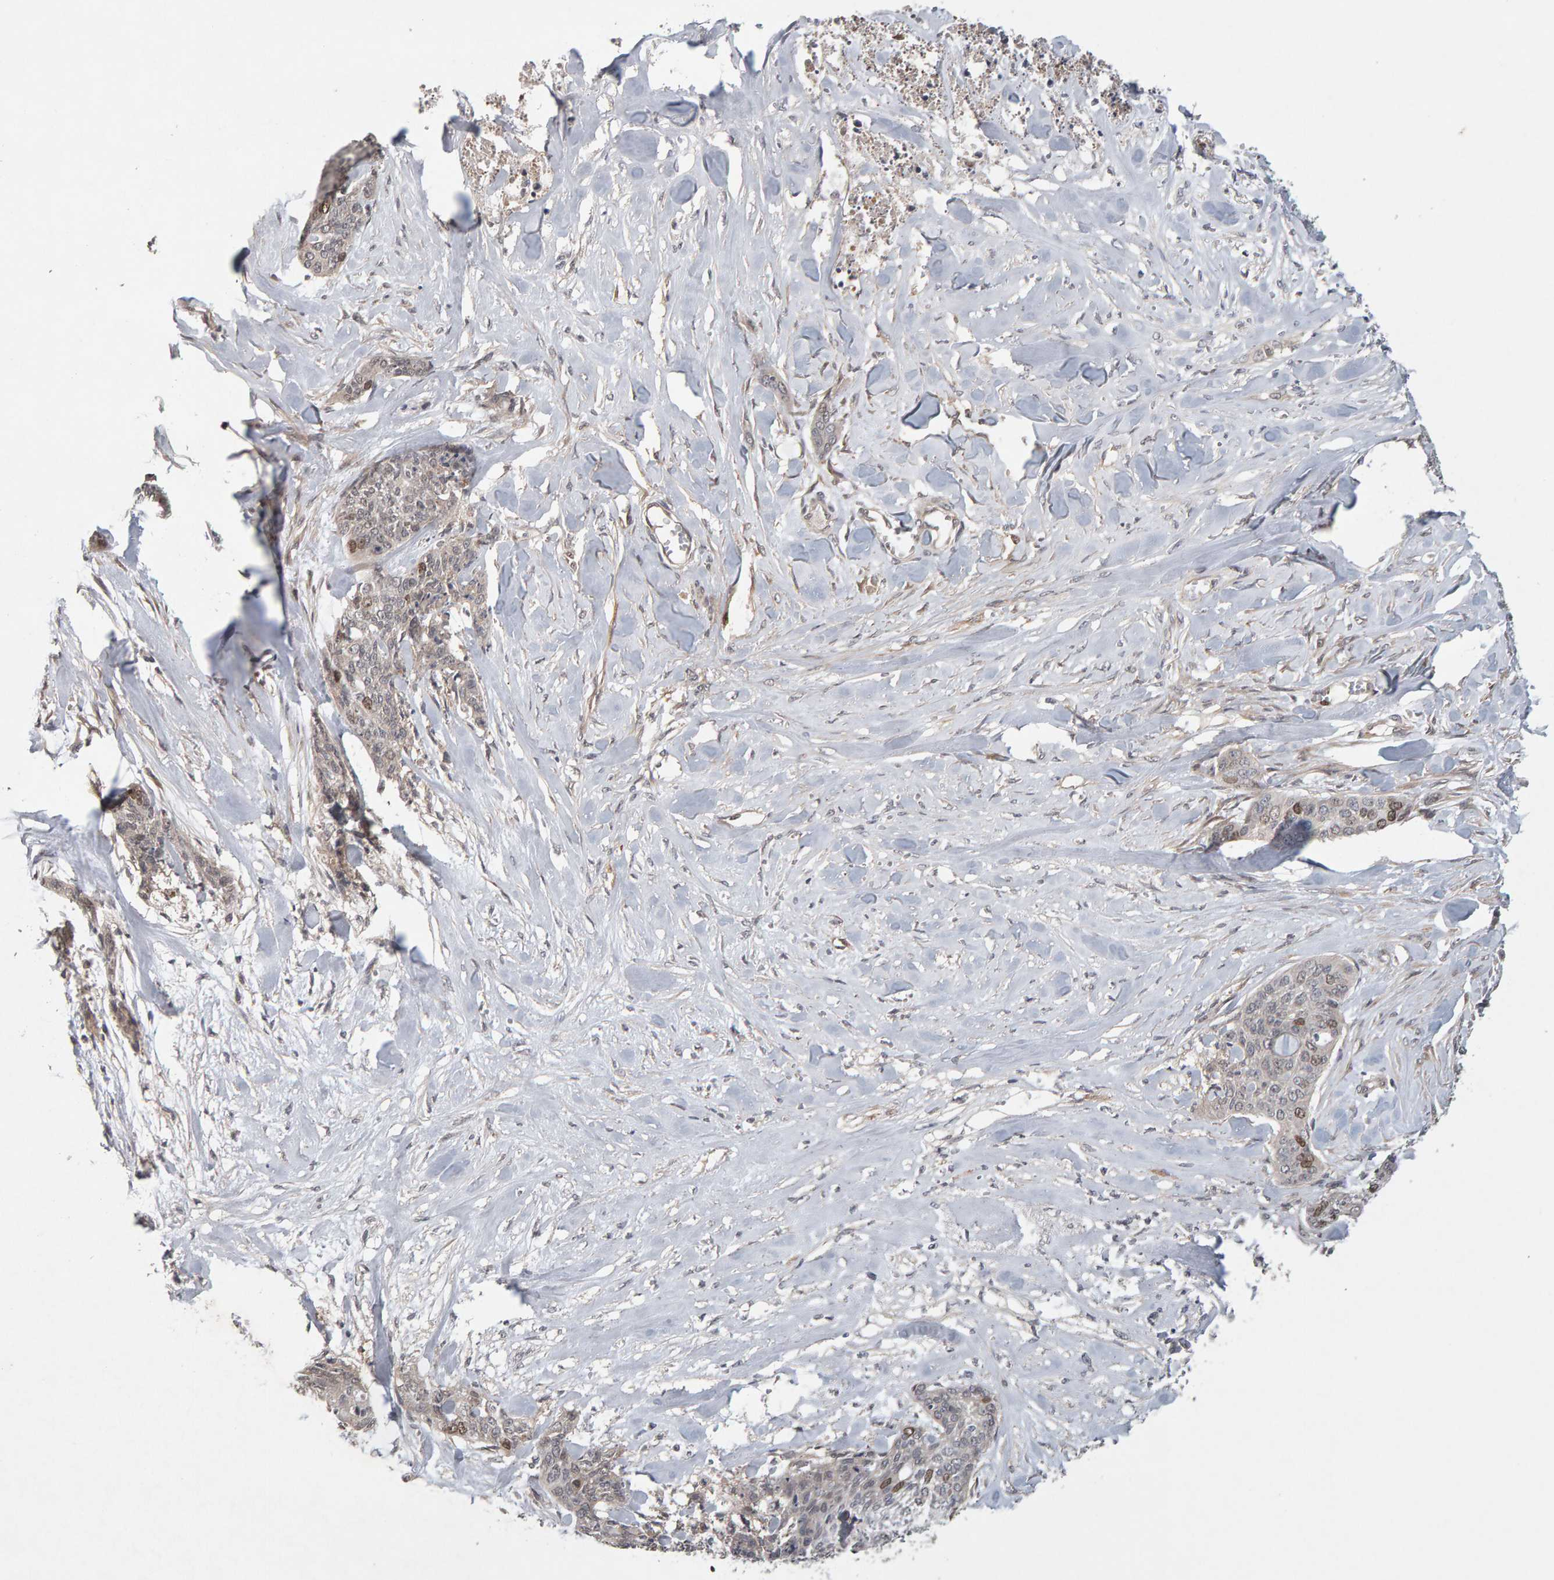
{"staining": {"intensity": "moderate", "quantity": "<25%", "location": "nuclear"}, "tissue": "skin cancer", "cell_type": "Tumor cells", "image_type": "cancer", "snomed": [{"axis": "morphology", "description": "Basal cell carcinoma"}, {"axis": "topography", "description": "Skin"}], "caption": "About <25% of tumor cells in skin basal cell carcinoma reveal moderate nuclear protein staining as visualized by brown immunohistochemical staining.", "gene": "CDCA5", "patient": {"sex": "female", "age": 64}}